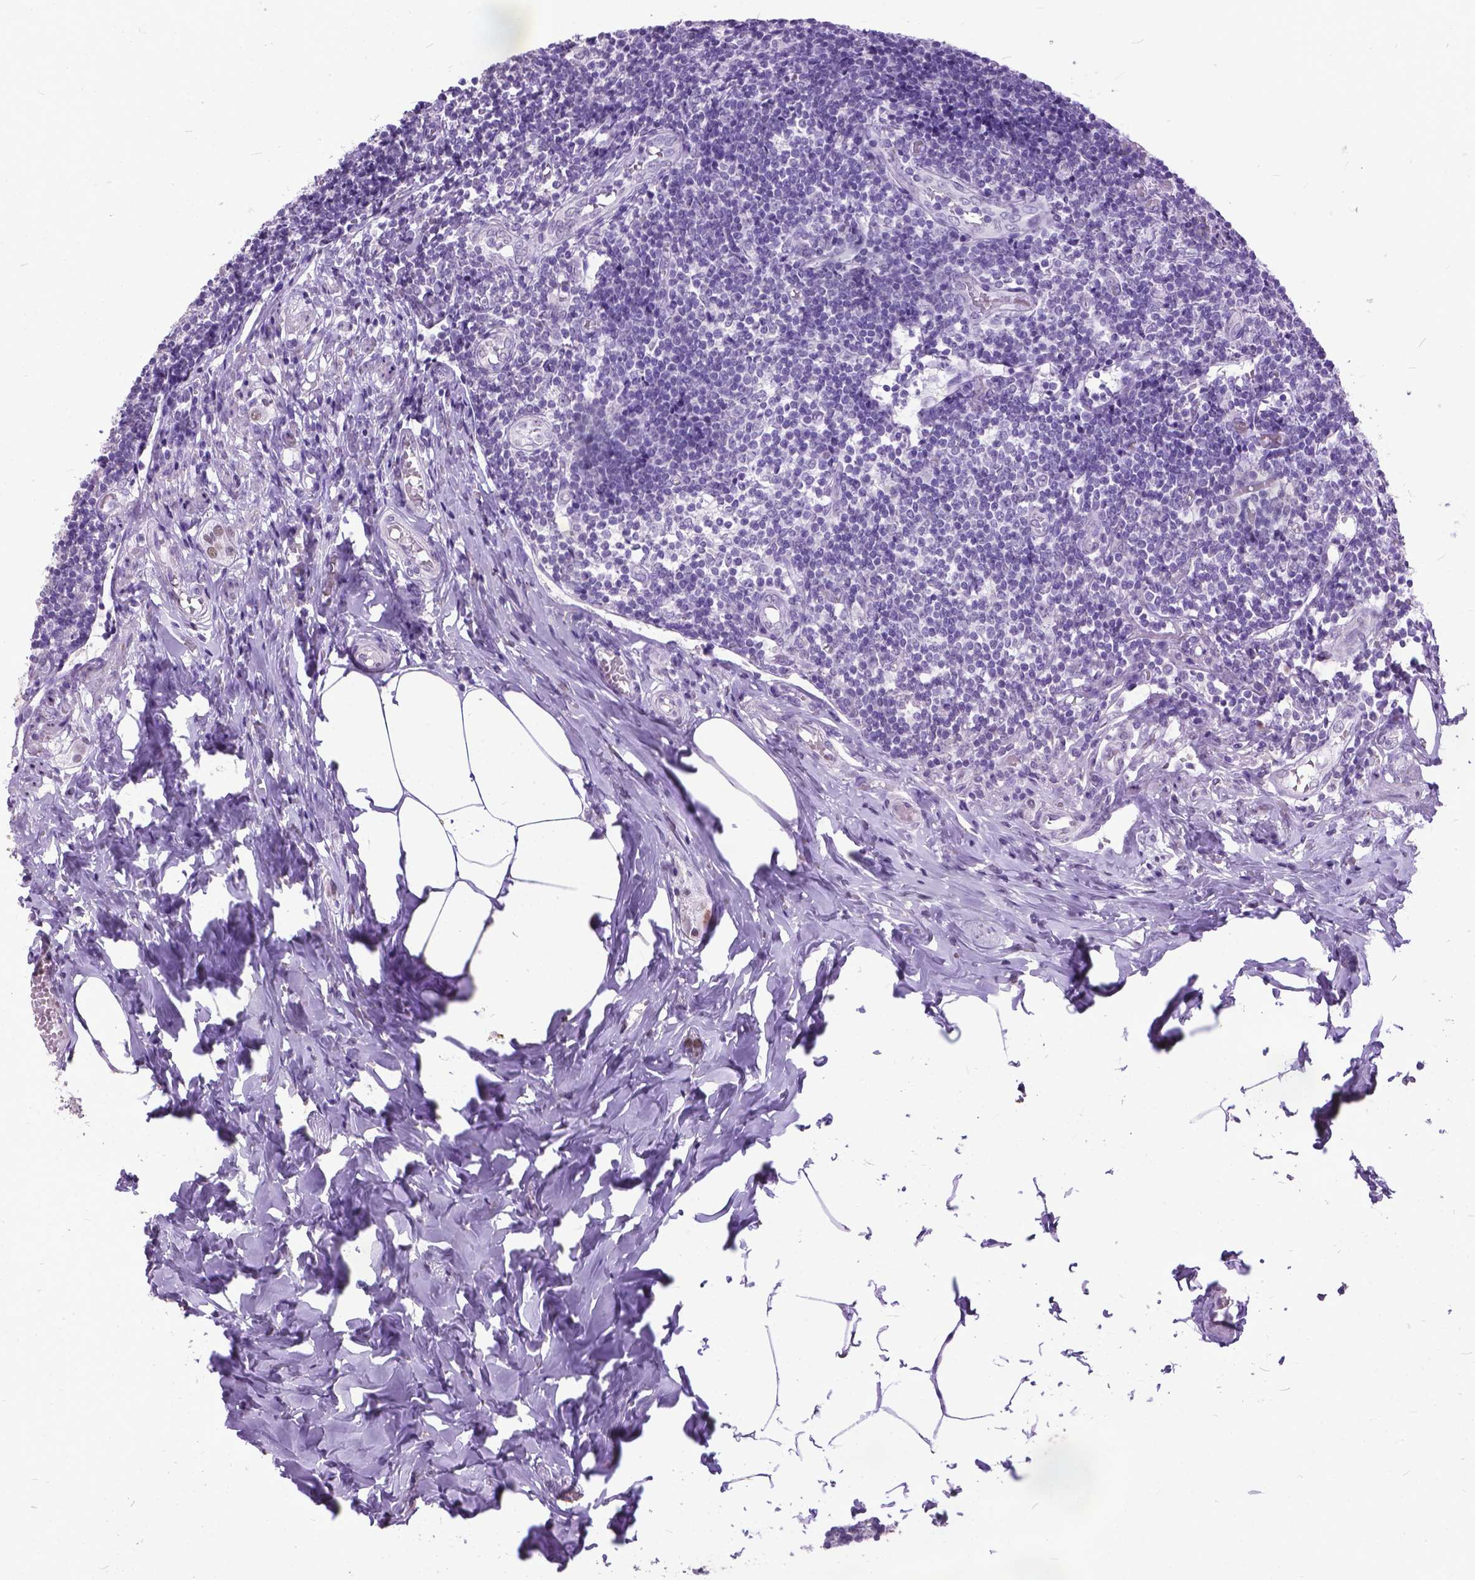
{"staining": {"intensity": "negative", "quantity": "none", "location": "none"}, "tissue": "appendix", "cell_type": "Glandular cells", "image_type": "normal", "snomed": [{"axis": "morphology", "description": "Normal tissue, NOS"}, {"axis": "topography", "description": "Appendix"}], "caption": "Immunohistochemistry of normal appendix shows no positivity in glandular cells.", "gene": "MARCHF10", "patient": {"sex": "female", "age": 32}}